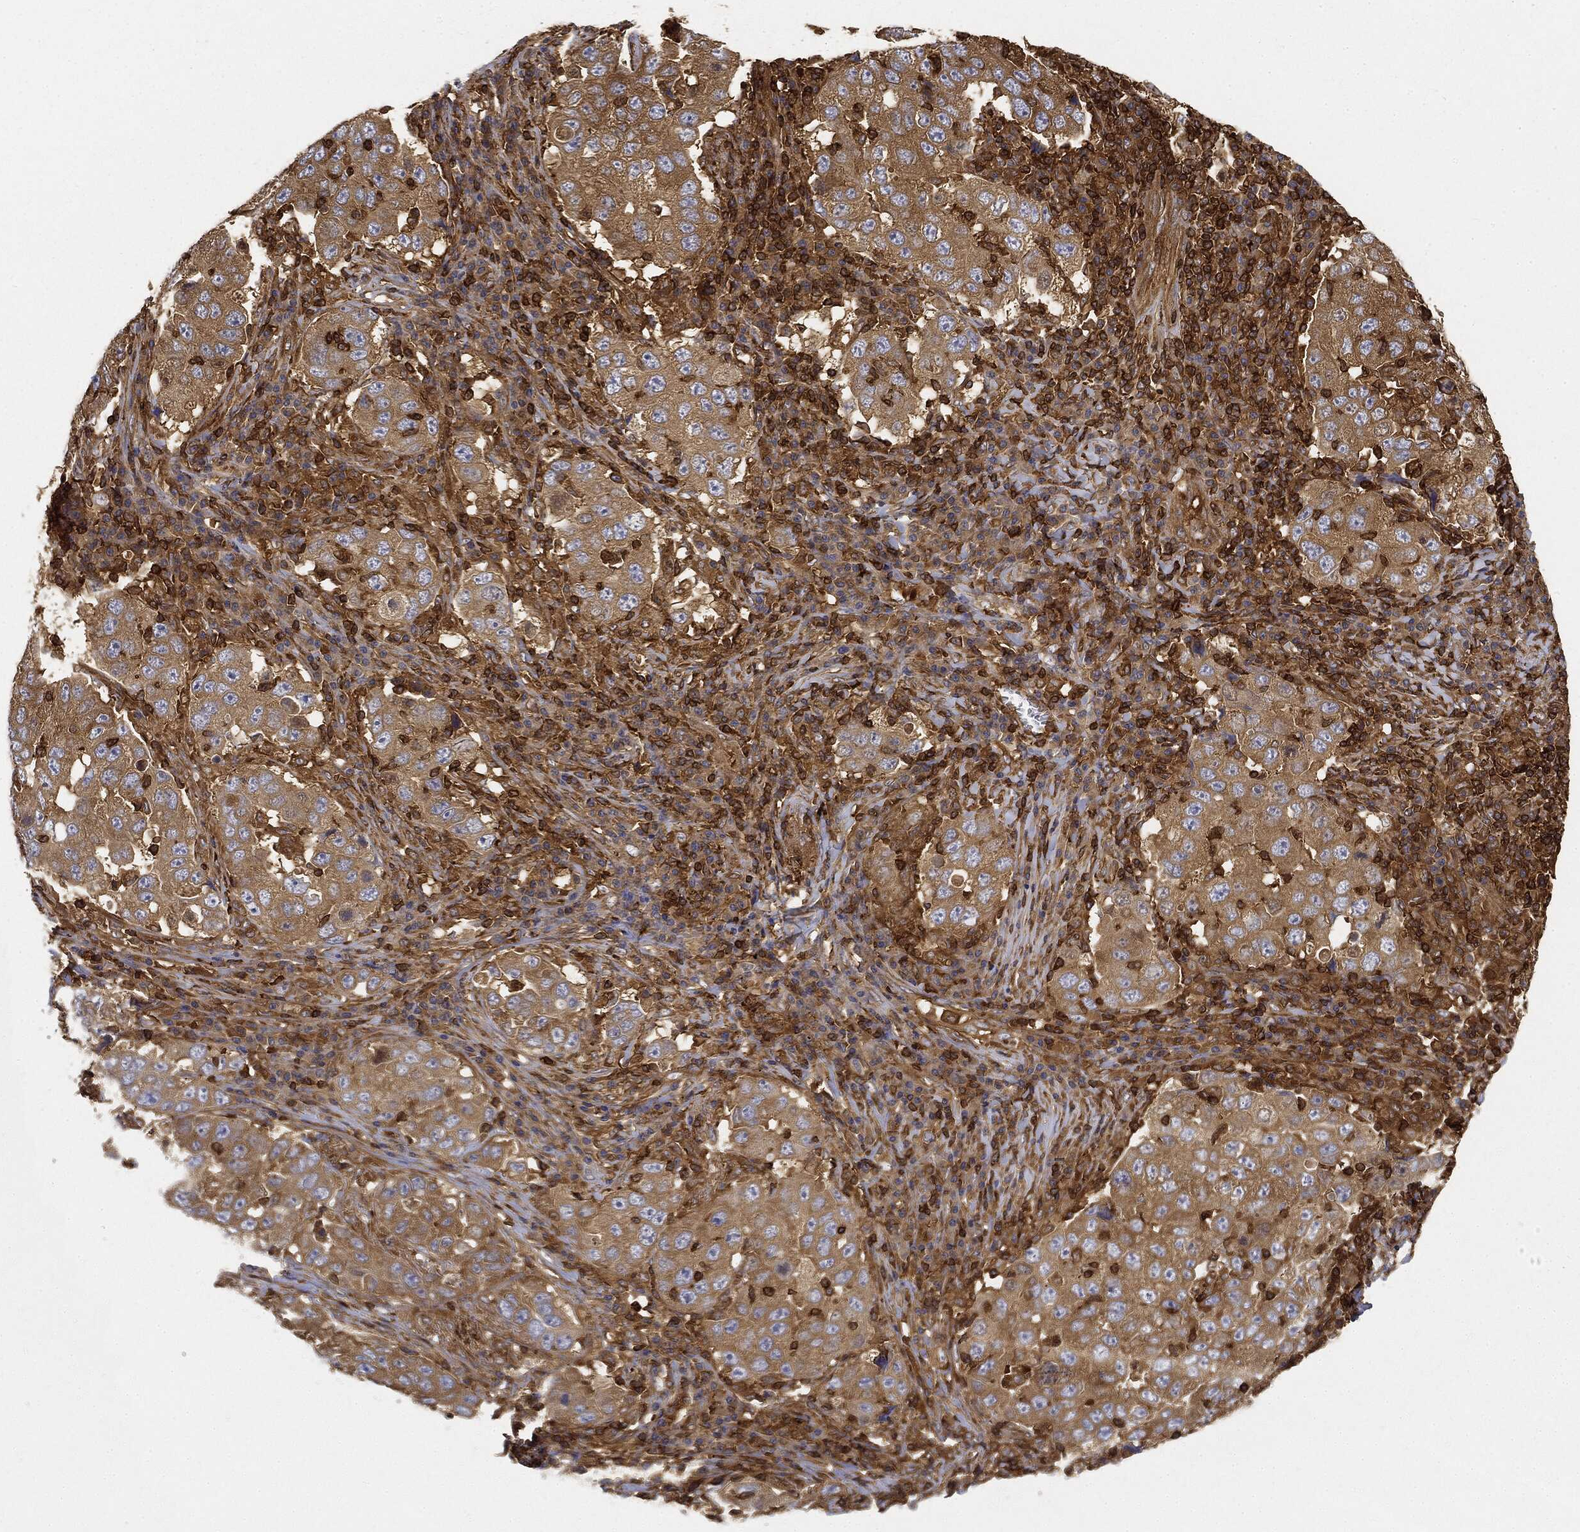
{"staining": {"intensity": "moderate", "quantity": ">75%", "location": "cytoplasmic/membranous"}, "tissue": "lung cancer", "cell_type": "Tumor cells", "image_type": "cancer", "snomed": [{"axis": "morphology", "description": "Adenocarcinoma, NOS"}, {"axis": "topography", "description": "Lung"}], "caption": "Adenocarcinoma (lung) stained with a brown dye reveals moderate cytoplasmic/membranous positive staining in about >75% of tumor cells.", "gene": "WDR1", "patient": {"sex": "male", "age": 73}}